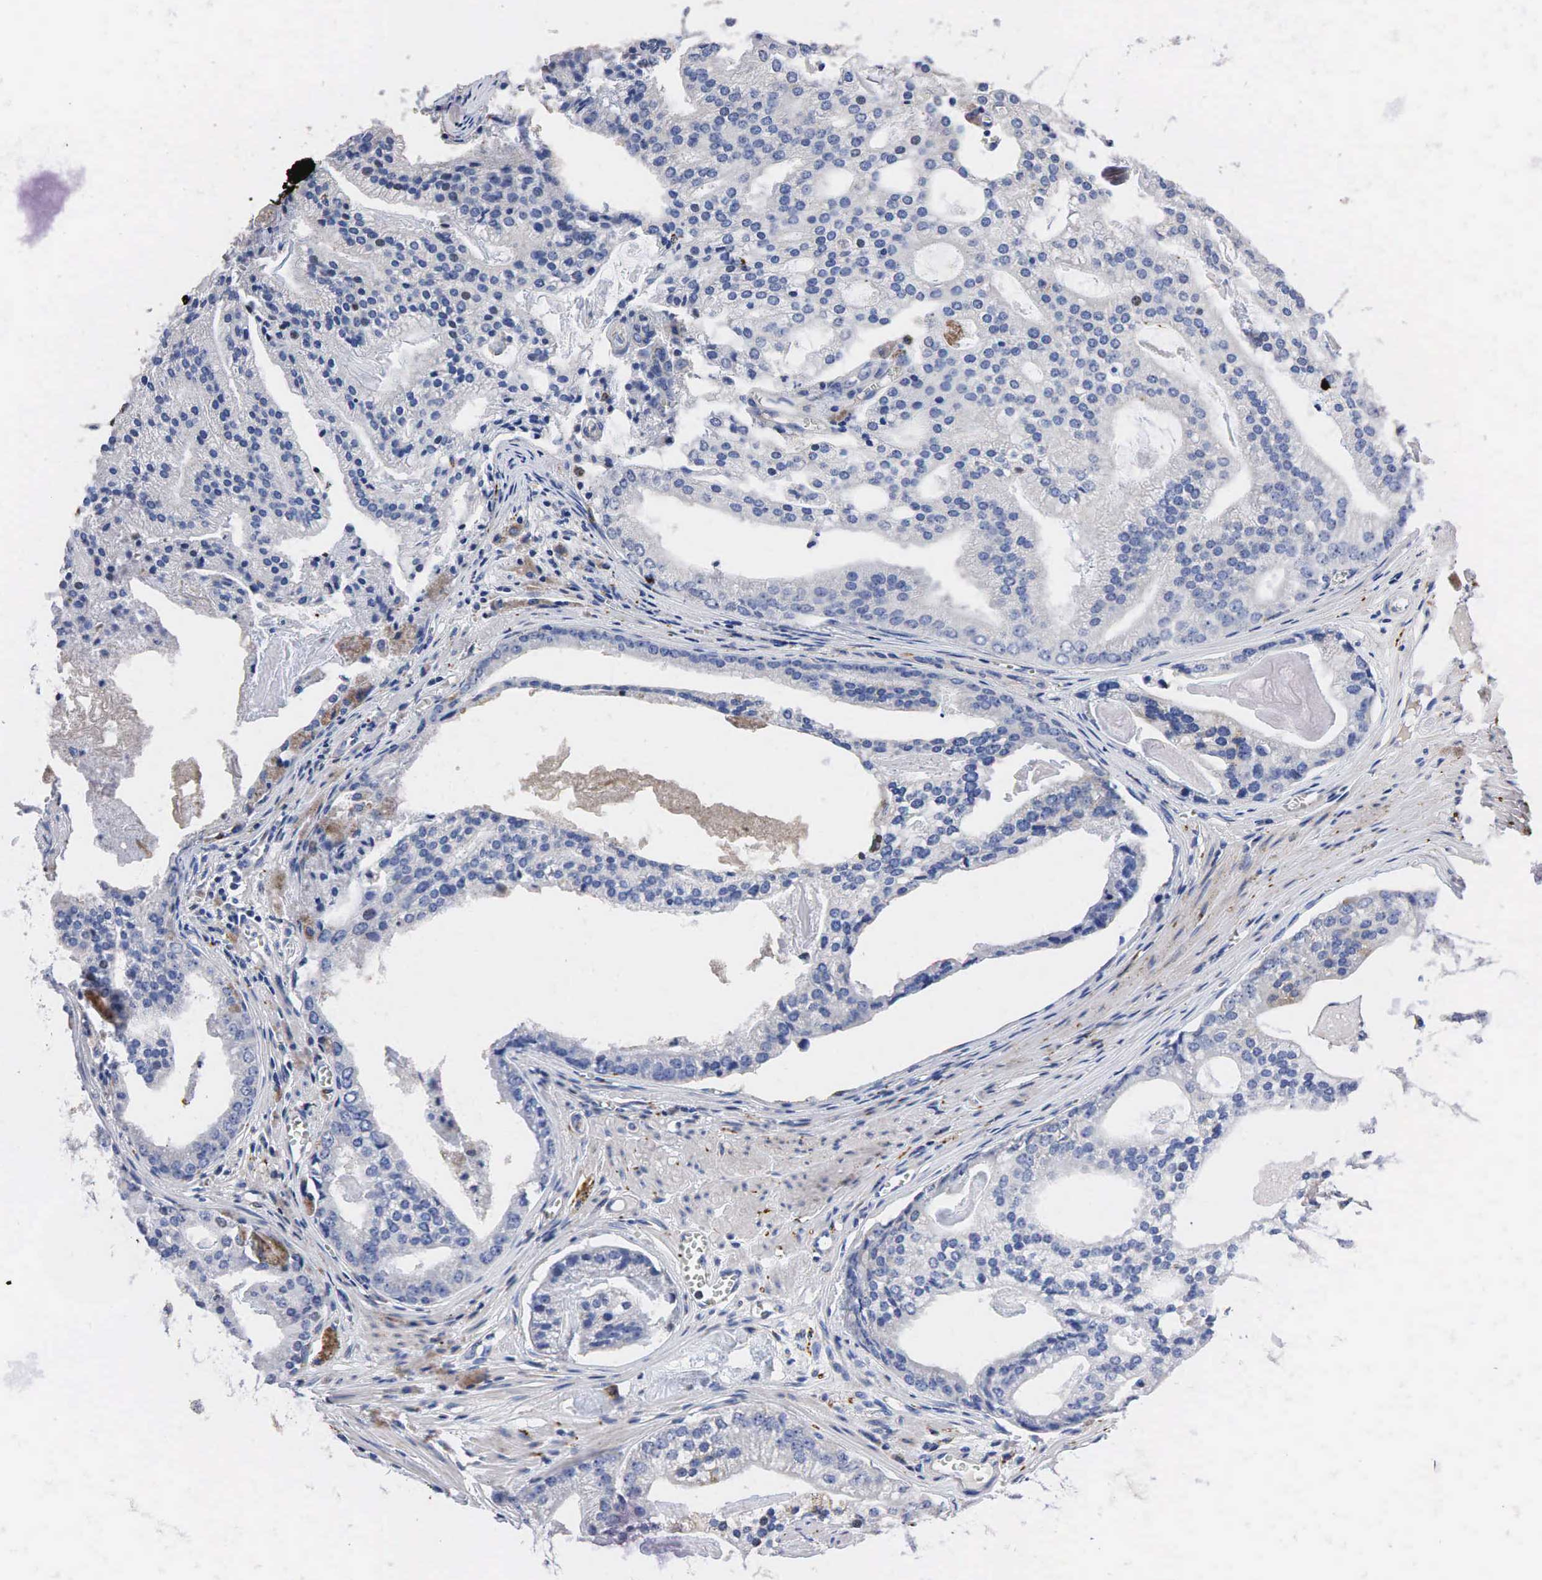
{"staining": {"intensity": "weak", "quantity": "<25%", "location": "nuclear"}, "tissue": "prostate cancer", "cell_type": "Tumor cells", "image_type": "cancer", "snomed": [{"axis": "morphology", "description": "Adenocarcinoma, High grade"}, {"axis": "topography", "description": "Prostate"}], "caption": "Tumor cells show no significant staining in prostate cancer.", "gene": "SYP", "patient": {"sex": "male", "age": 56}}